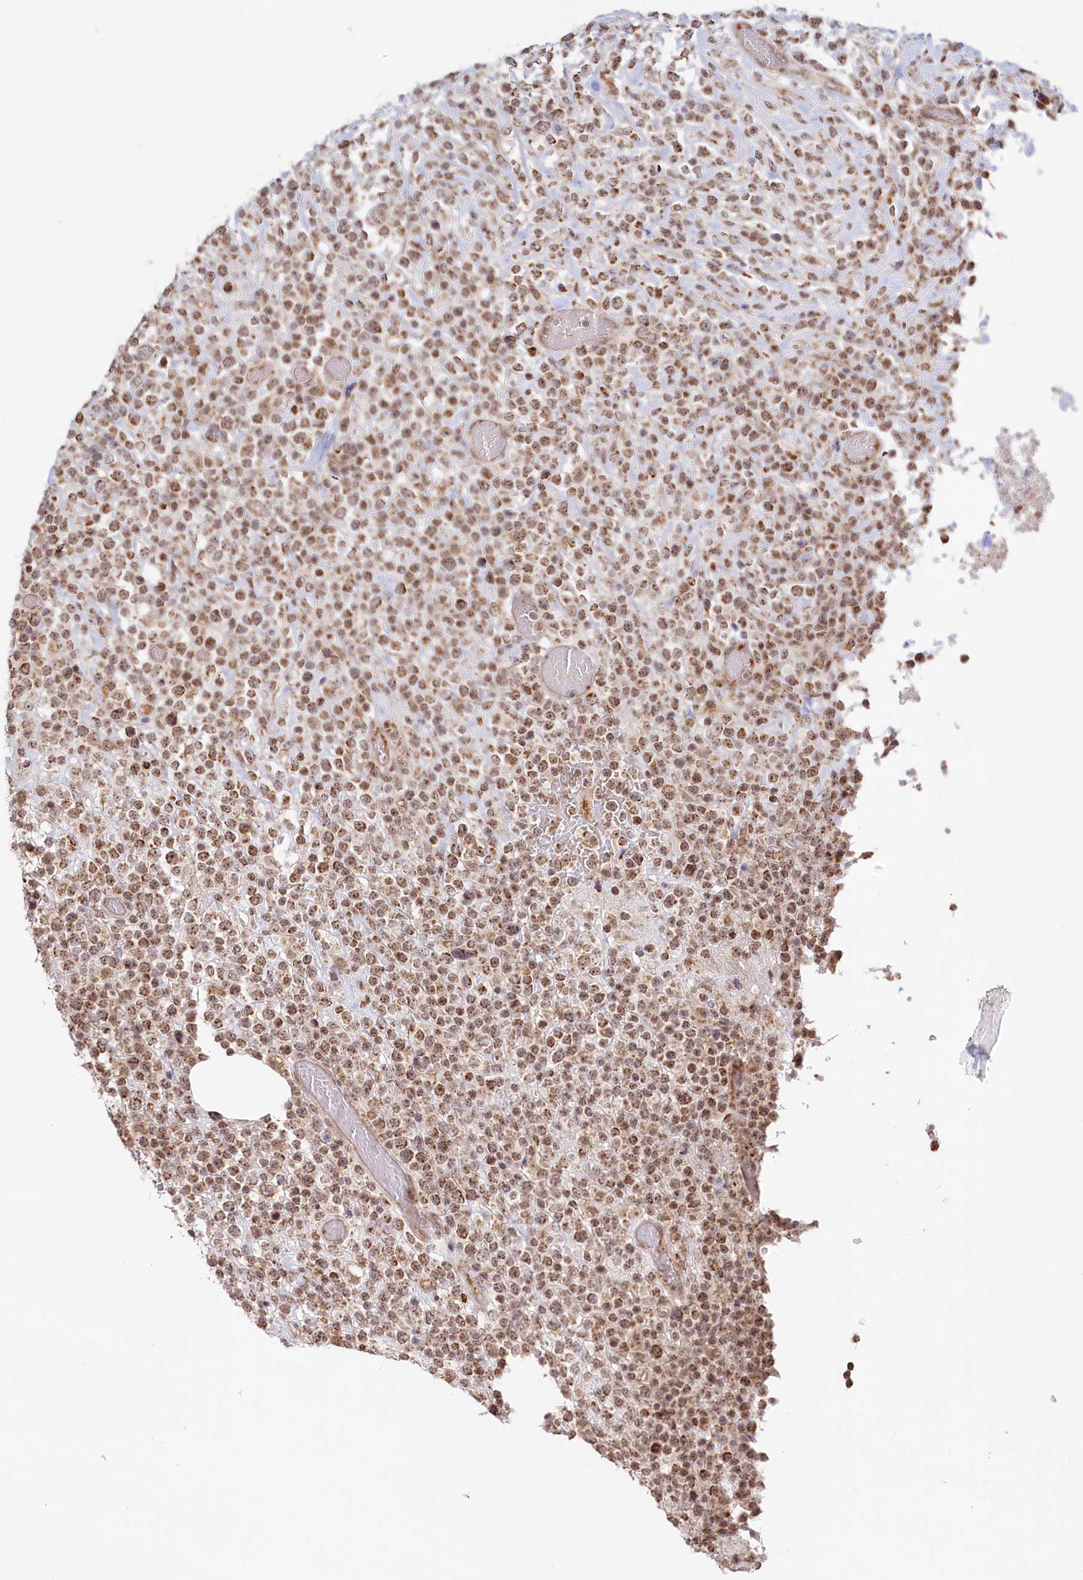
{"staining": {"intensity": "moderate", "quantity": ">75%", "location": "cytoplasmic/membranous"}, "tissue": "lymphoma", "cell_type": "Tumor cells", "image_type": "cancer", "snomed": [{"axis": "morphology", "description": "Malignant lymphoma, non-Hodgkin's type, High grade"}, {"axis": "topography", "description": "Colon"}], "caption": "Immunohistochemistry (IHC) of human malignant lymphoma, non-Hodgkin's type (high-grade) reveals medium levels of moderate cytoplasmic/membranous expression in about >75% of tumor cells.", "gene": "RTN4IP1", "patient": {"sex": "female", "age": 53}}